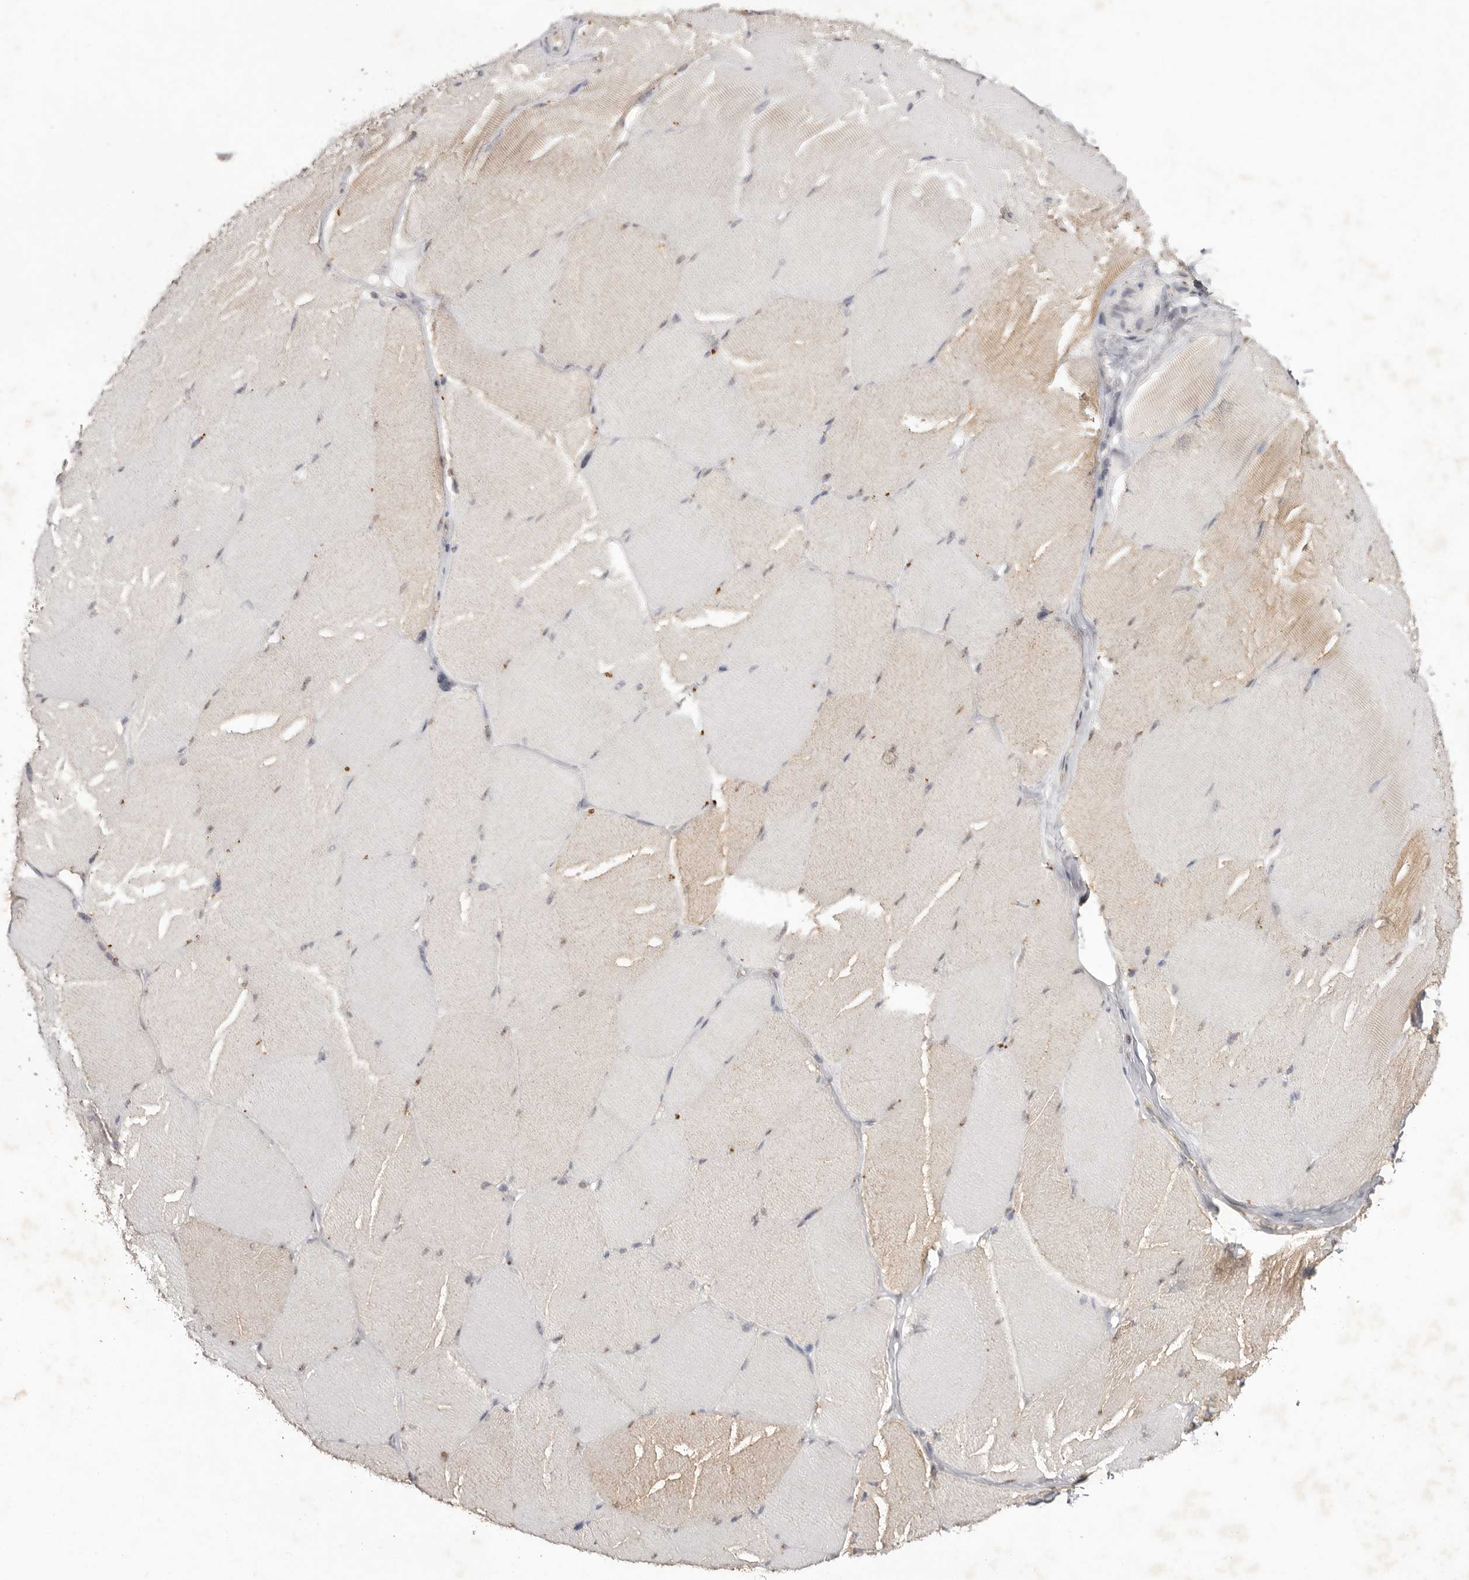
{"staining": {"intensity": "weak", "quantity": "25%-75%", "location": "cytoplasmic/membranous,nuclear"}, "tissue": "skeletal muscle", "cell_type": "Myocytes", "image_type": "normal", "snomed": [{"axis": "morphology", "description": "Normal tissue, NOS"}, {"axis": "topography", "description": "Skin"}, {"axis": "topography", "description": "Skeletal muscle"}], "caption": "Benign skeletal muscle exhibits weak cytoplasmic/membranous,nuclear staining in about 25%-75% of myocytes.", "gene": "TADA1", "patient": {"sex": "male", "age": 83}}